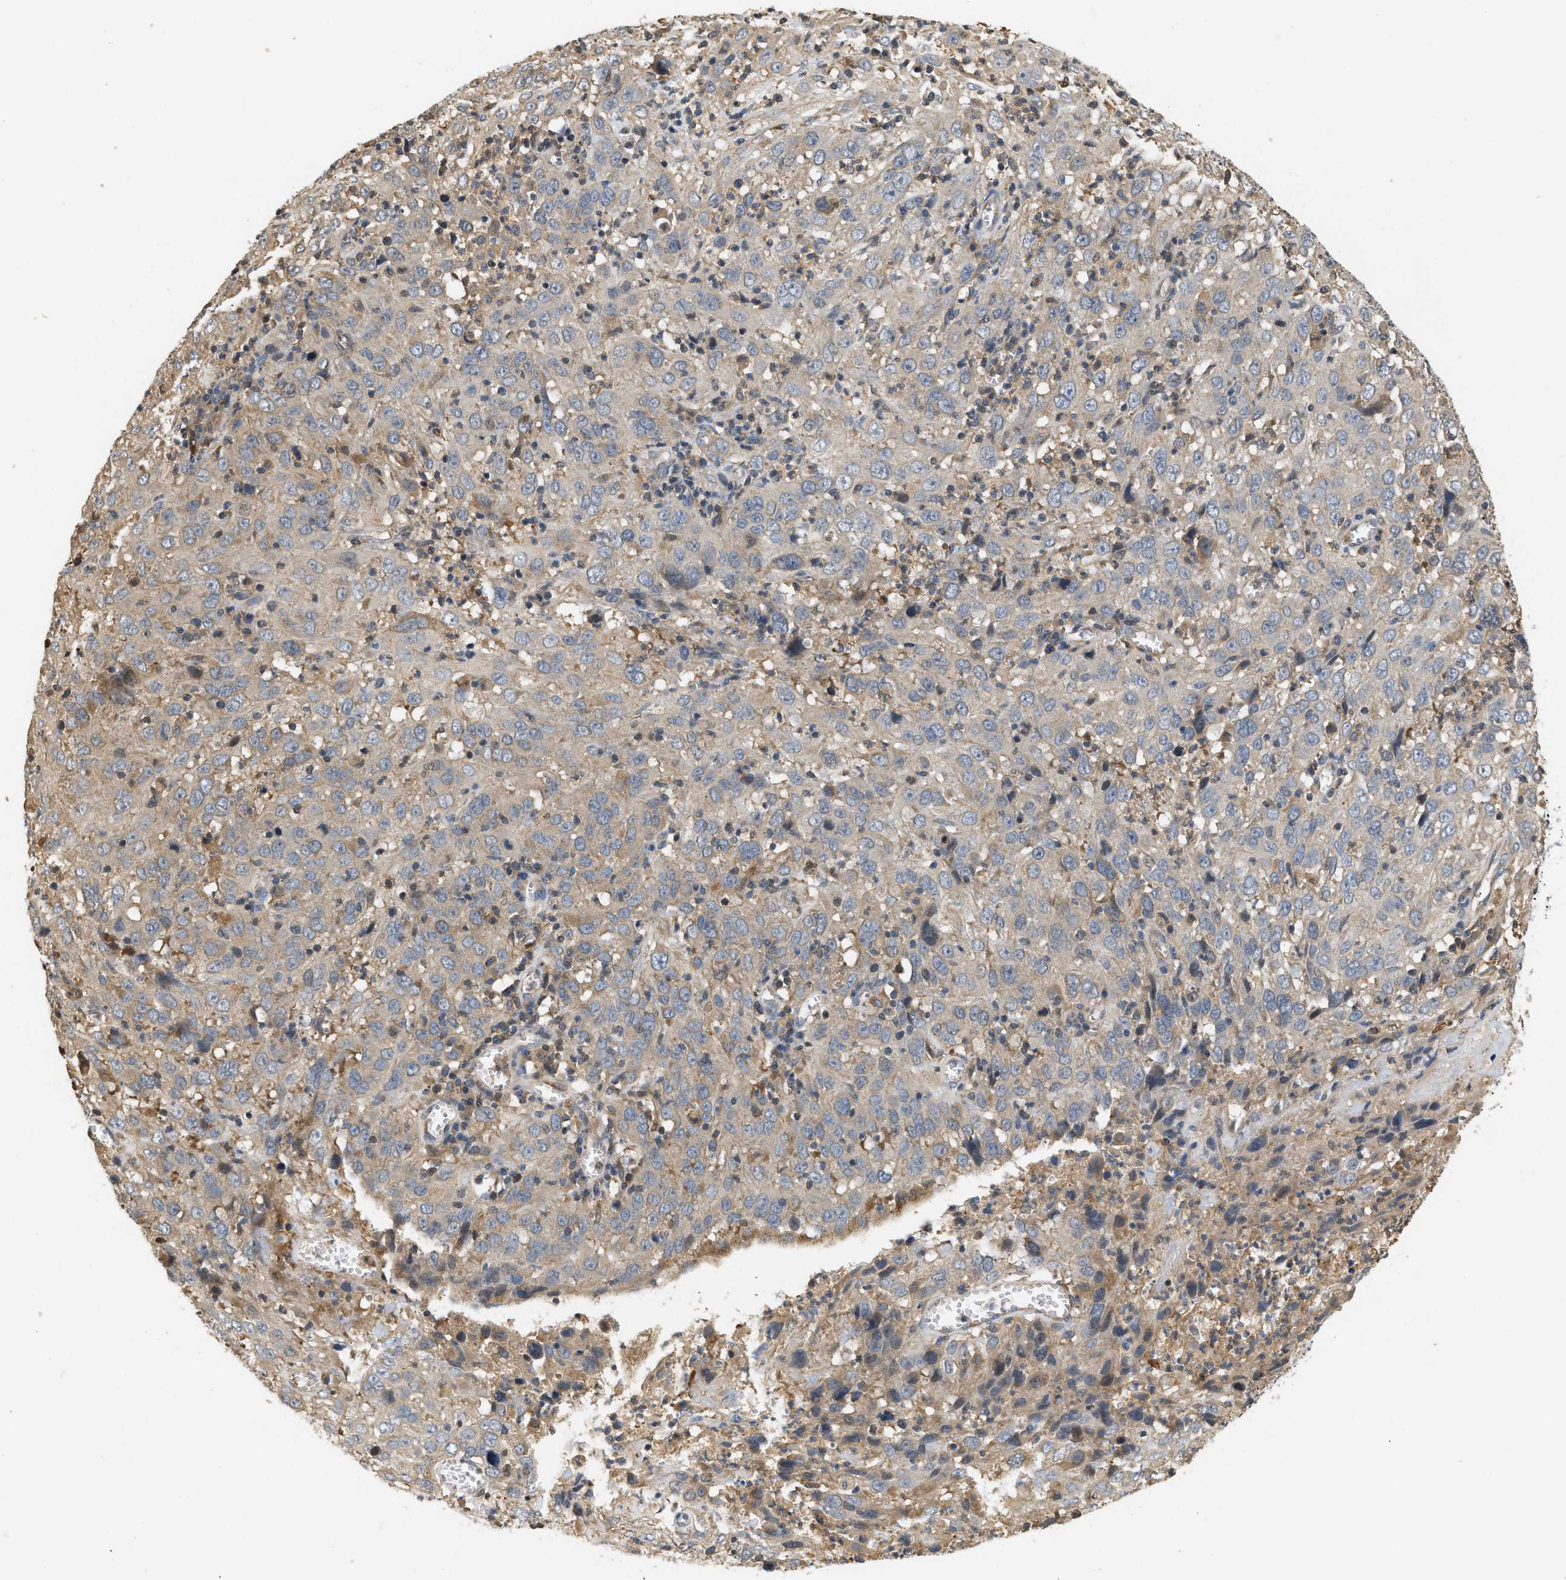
{"staining": {"intensity": "weak", "quantity": ">75%", "location": "cytoplasmic/membranous"}, "tissue": "cervical cancer", "cell_type": "Tumor cells", "image_type": "cancer", "snomed": [{"axis": "morphology", "description": "Squamous cell carcinoma, NOS"}, {"axis": "topography", "description": "Cervix"}], "caption": "A high-resolution histopathology image shows IHC staining of squamous cell carcinoma (cervical), which displays weak cytoplasmic/membranous positivity in approximately >75% of tumor cells.", "gene": "FARS2", "patient": {"sex": "female", "age": 32}}